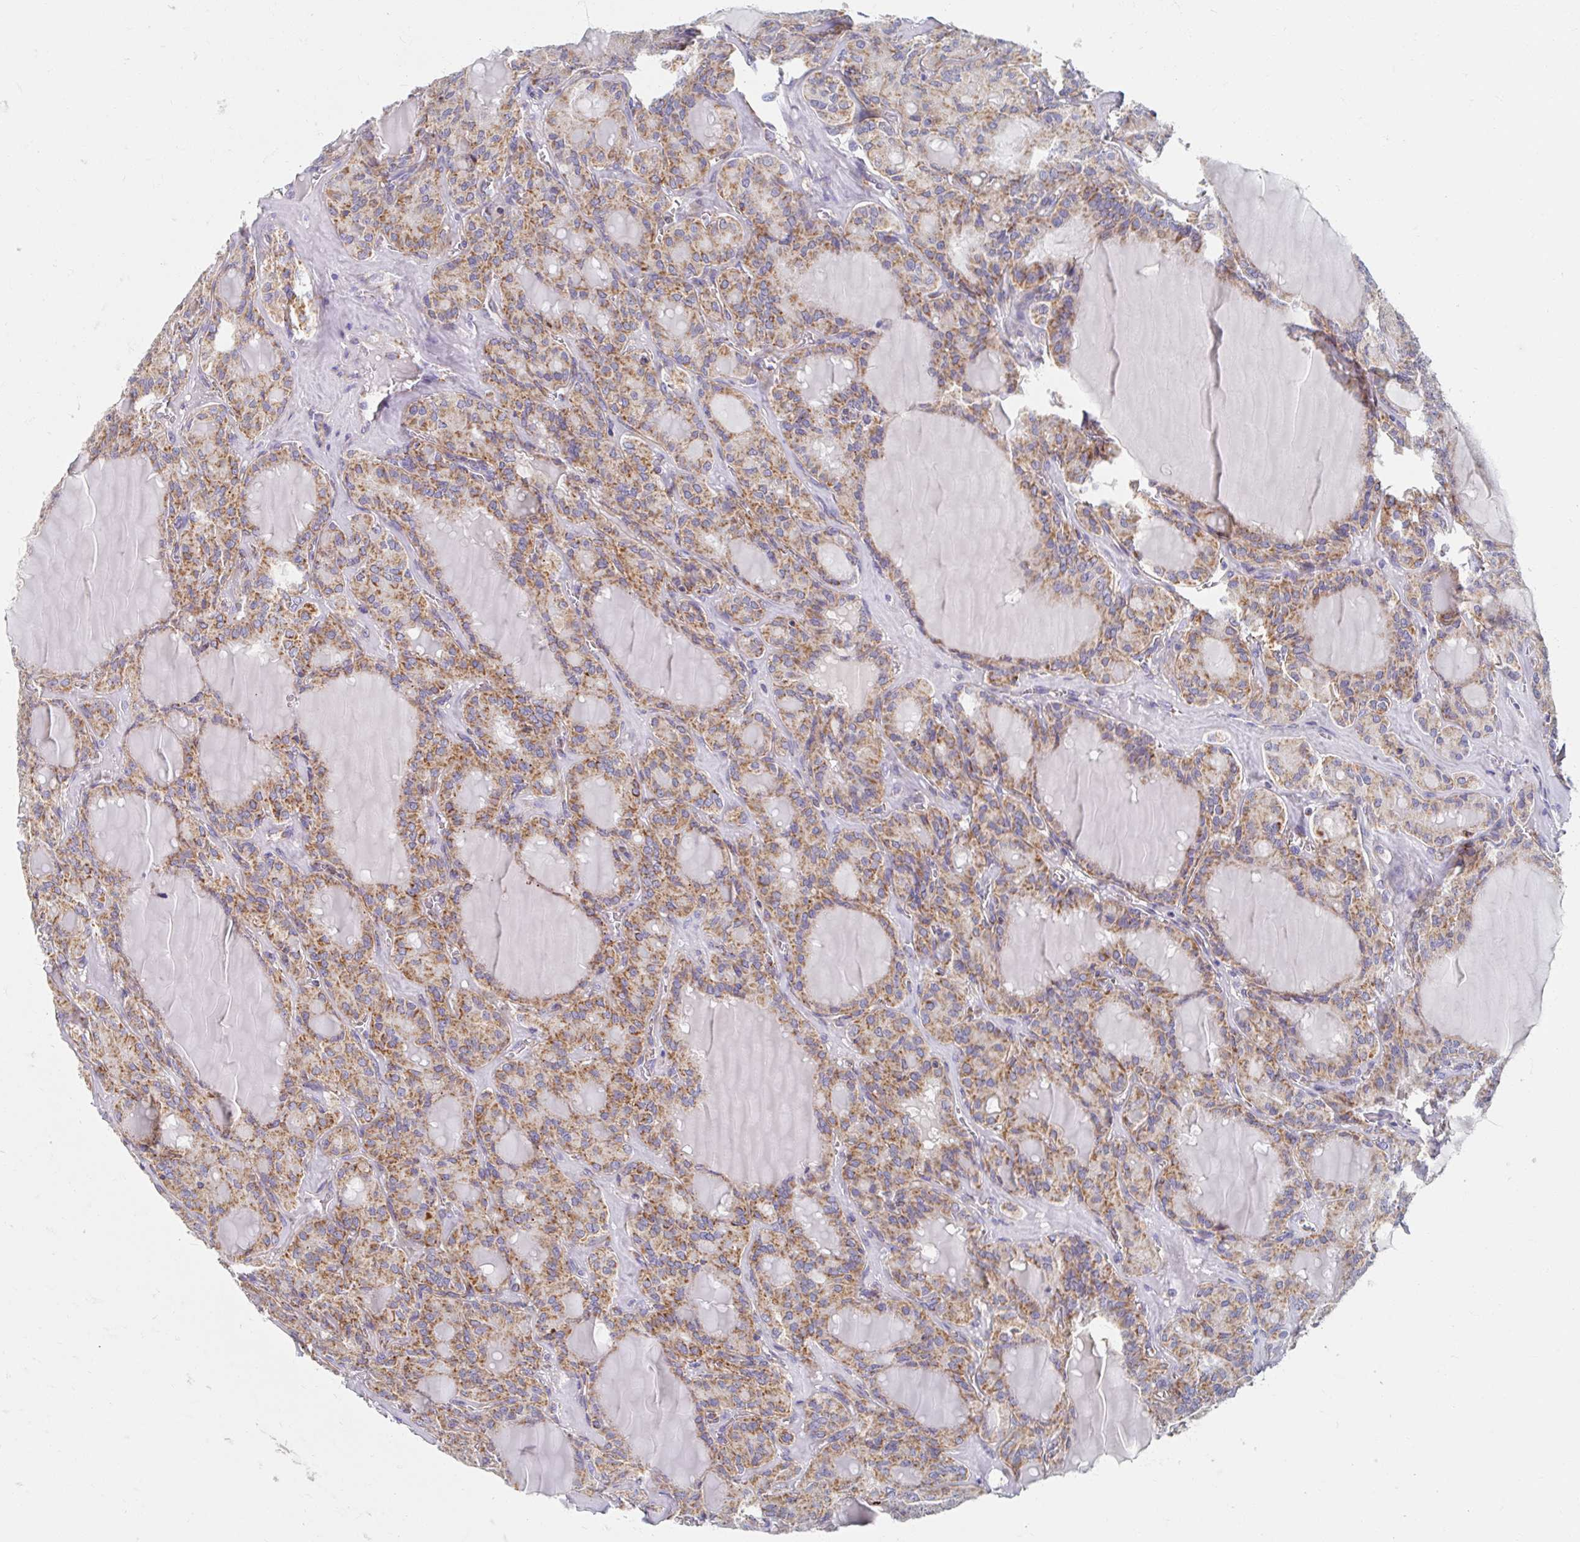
{"staining": {"intensity": "moderate", "quantity": ">75%", "location": "cytoplasmic/membranous"}, "tissue": "thyroid cancer", "cell_type": "Tumor cells", "image_type": "cancer", "snomed": [{"axis": "morphology", "description": "Papillary adenocarcinoma, NOS"}, {"axis": "topography", "description": "Thyroid gland"}], "caption": "Moderate cytoplasmic/membranous staining for a protein is seen in approximately >75% of tumor cells of thyroid papillary adenocarcinoma using immunohistochemistry (IHC).", "gene": "MAVS", "patient": {"sex": "male", "age": 87}}